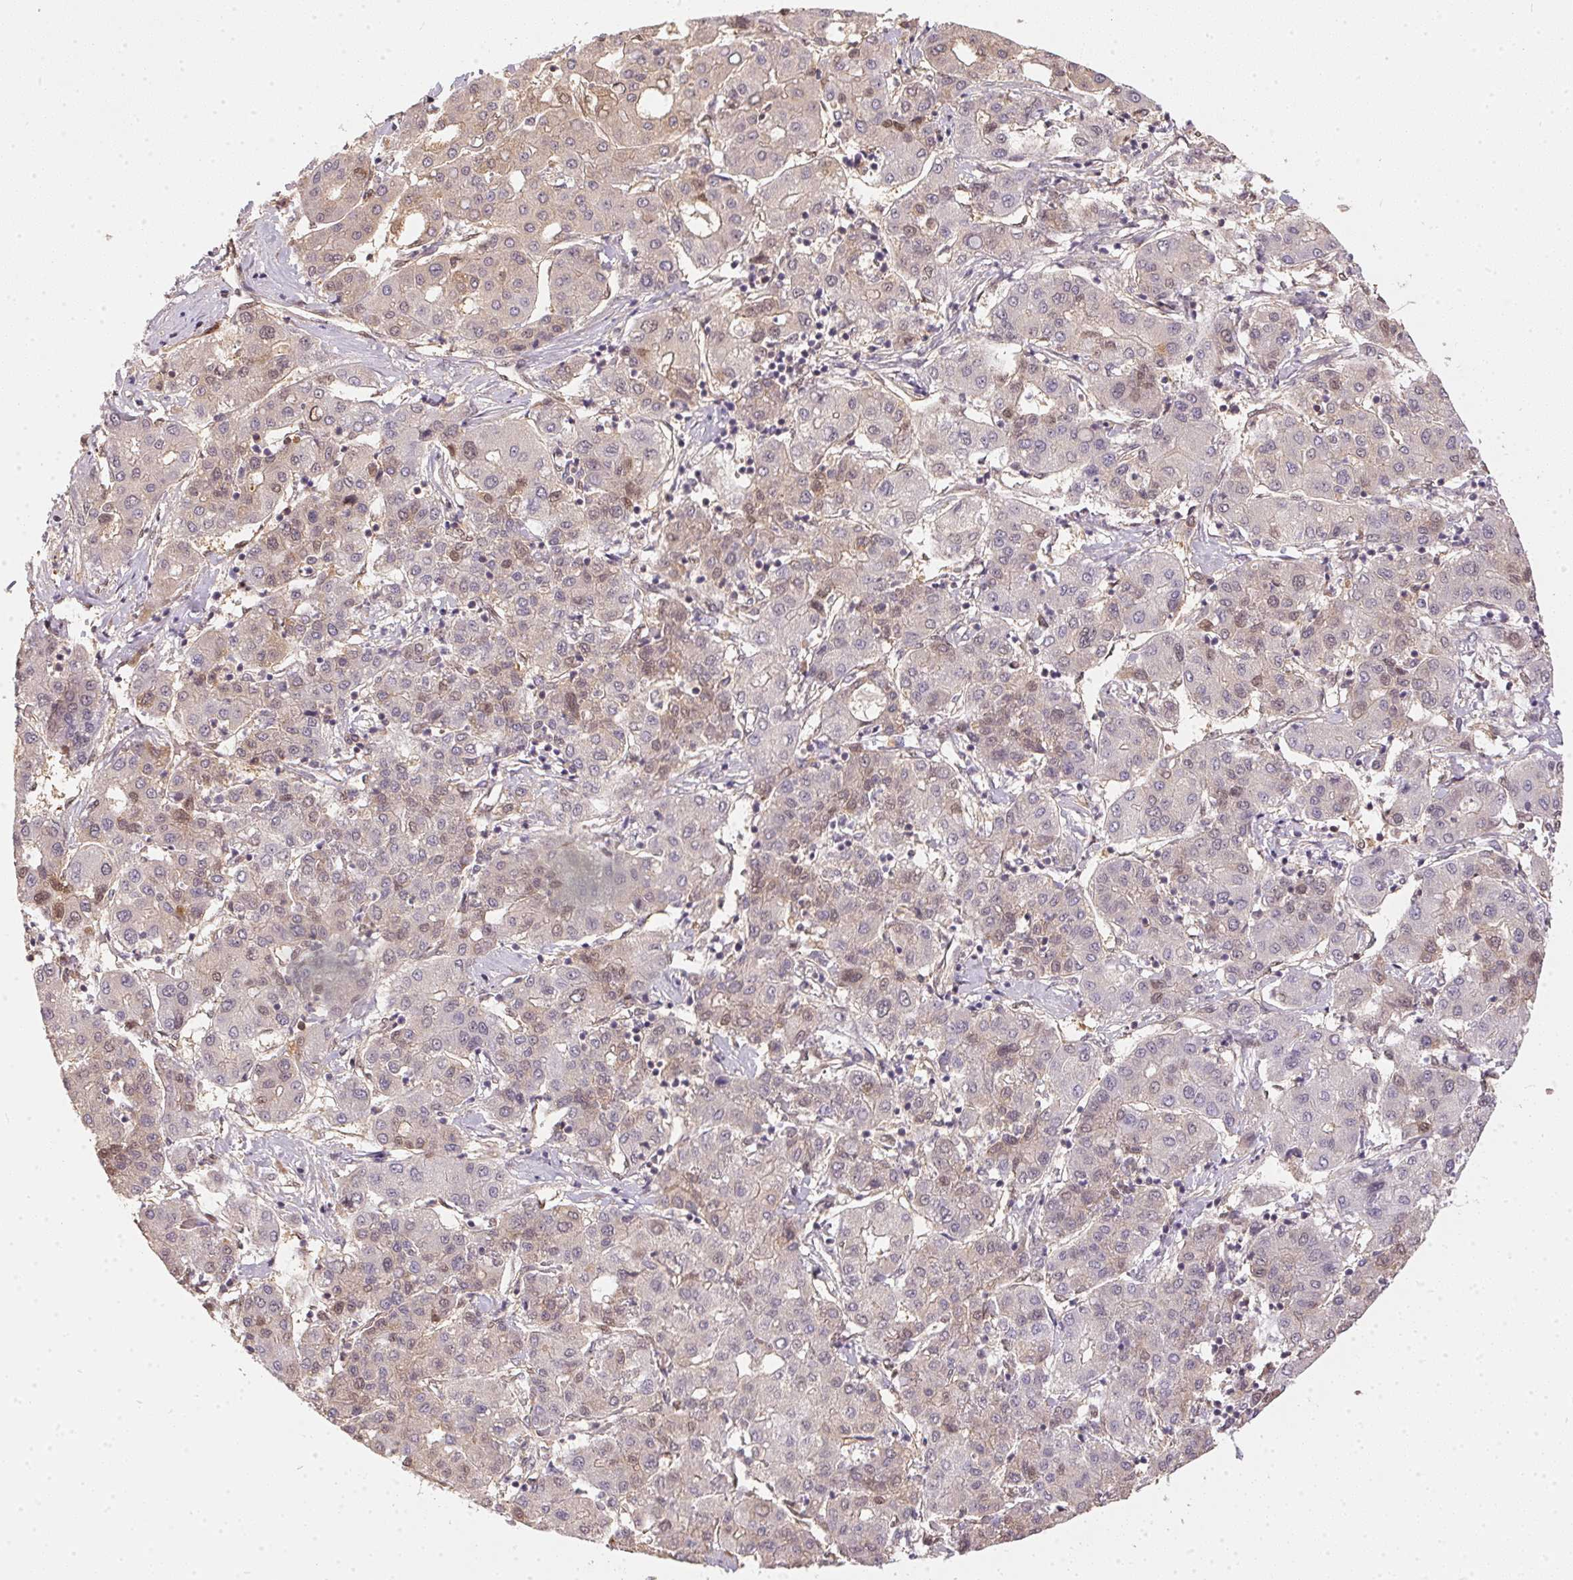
{"staining": {"intensity": "weak", "quantity": "<25%", "location": "cytoplasmic/membranous,nuclear"}, "tissue": "liver cancer", "cell_type": "Tumor cells", "image_type": "cancer", "snomed": [{"axis": "morphology", "description": "Carcinoma, Hepatocellular, NOS"}, {"axis": "topography", "description": "Liver"}], "caption": "This is an immunohistochemistry (IHC) photomicrograph of human liver cancer. There is no staining in tumor cells.", "gene": "BLMH", "patient": {"sex": "male", "age": 65}}